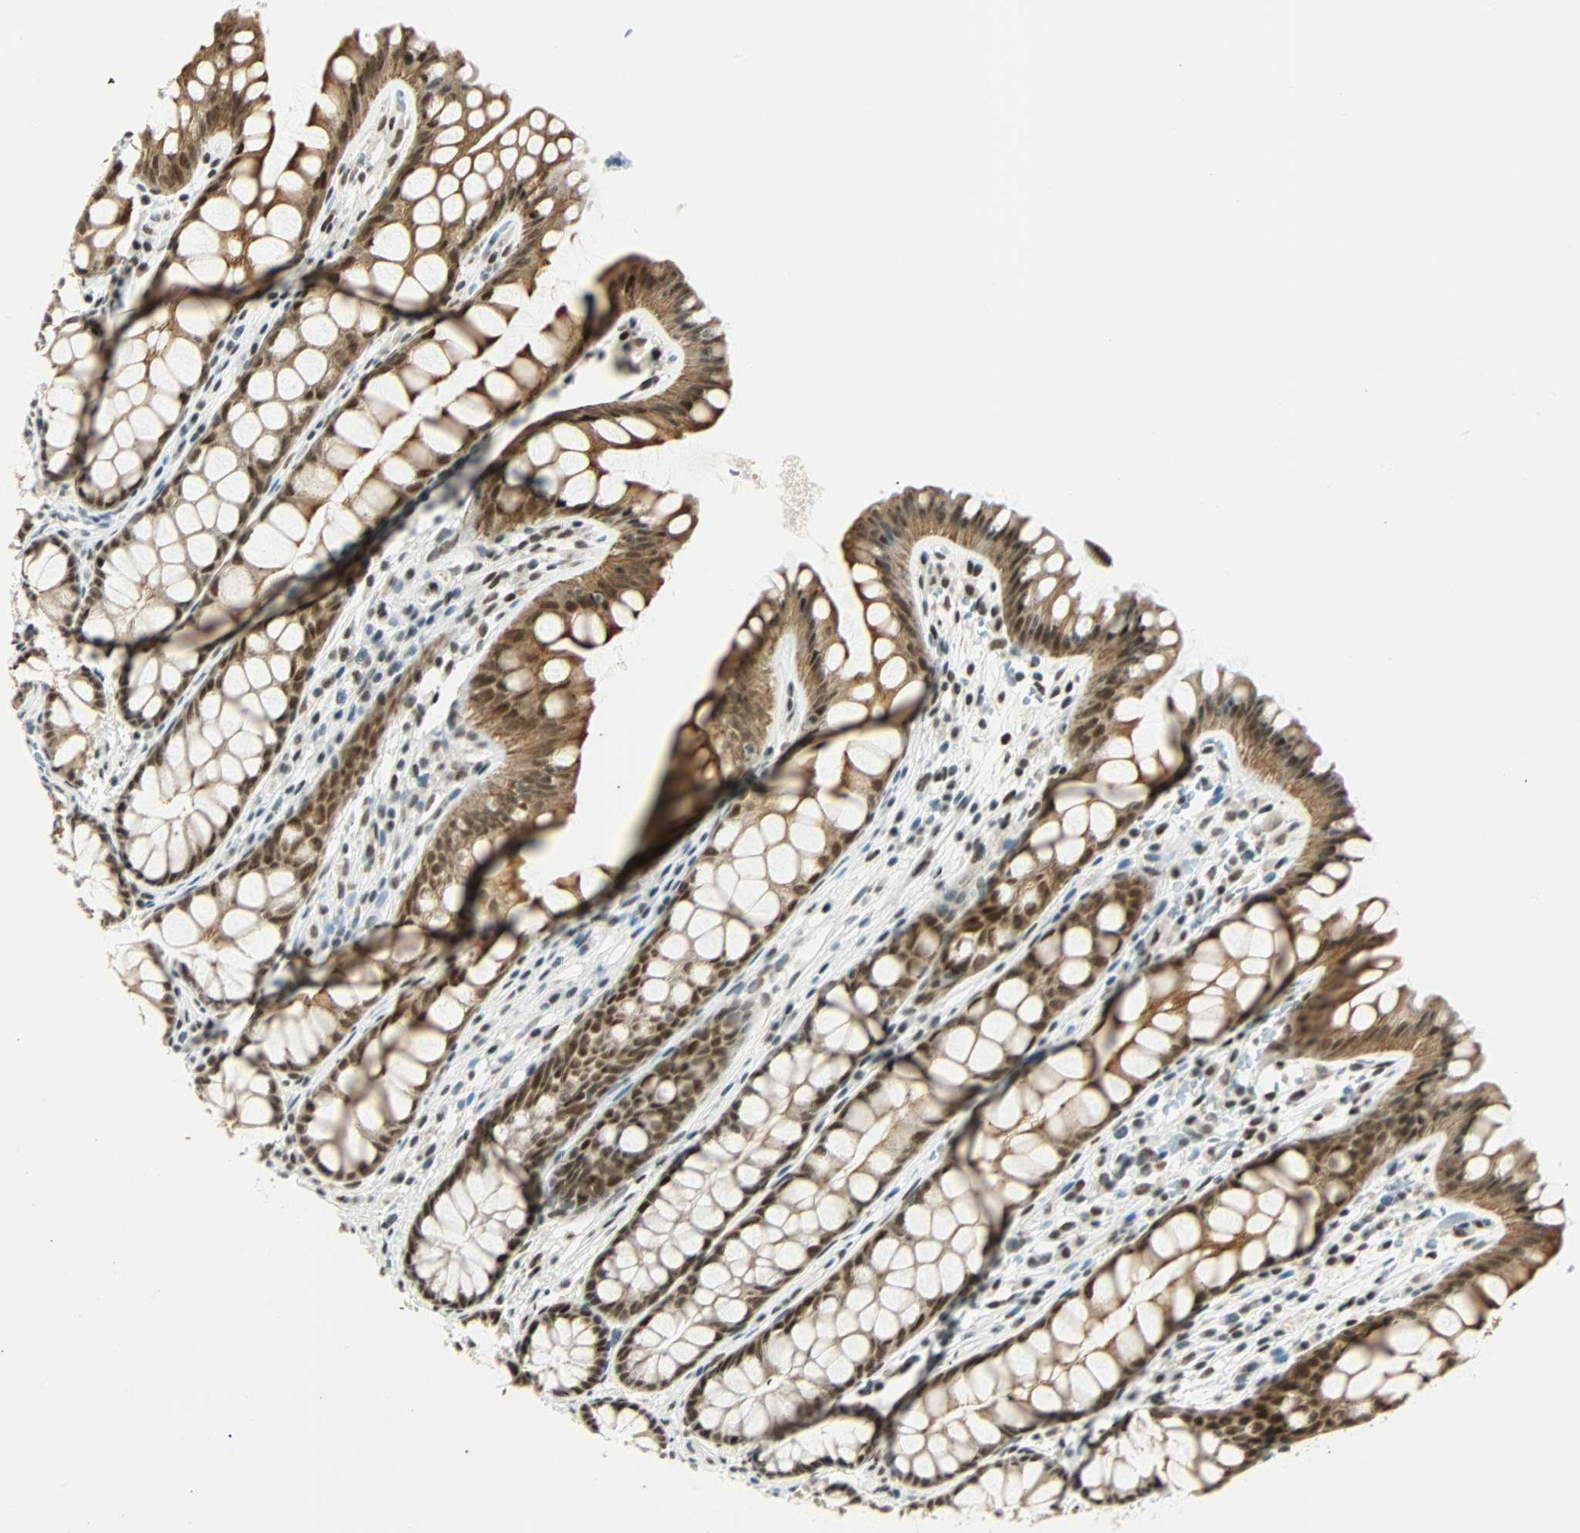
{"staining": {"intensity": "weak", "quantity": "25%-75%", "location": "nuclear"}, "tissue": "colon", "cell_type": "Endothelial cells", "image_type": "normal", "snomed": [{"axis": "morphology", "description": "Normal tissue, NOS"}, {"axis": "topography", "description": "Colon"}], "caption": "A histopathology image of colon stained for a protein reveals weak nuclear brown staining in endothelial cells.", "gene": "NELFE", "patient": {"sex": "female", "age": 55}}